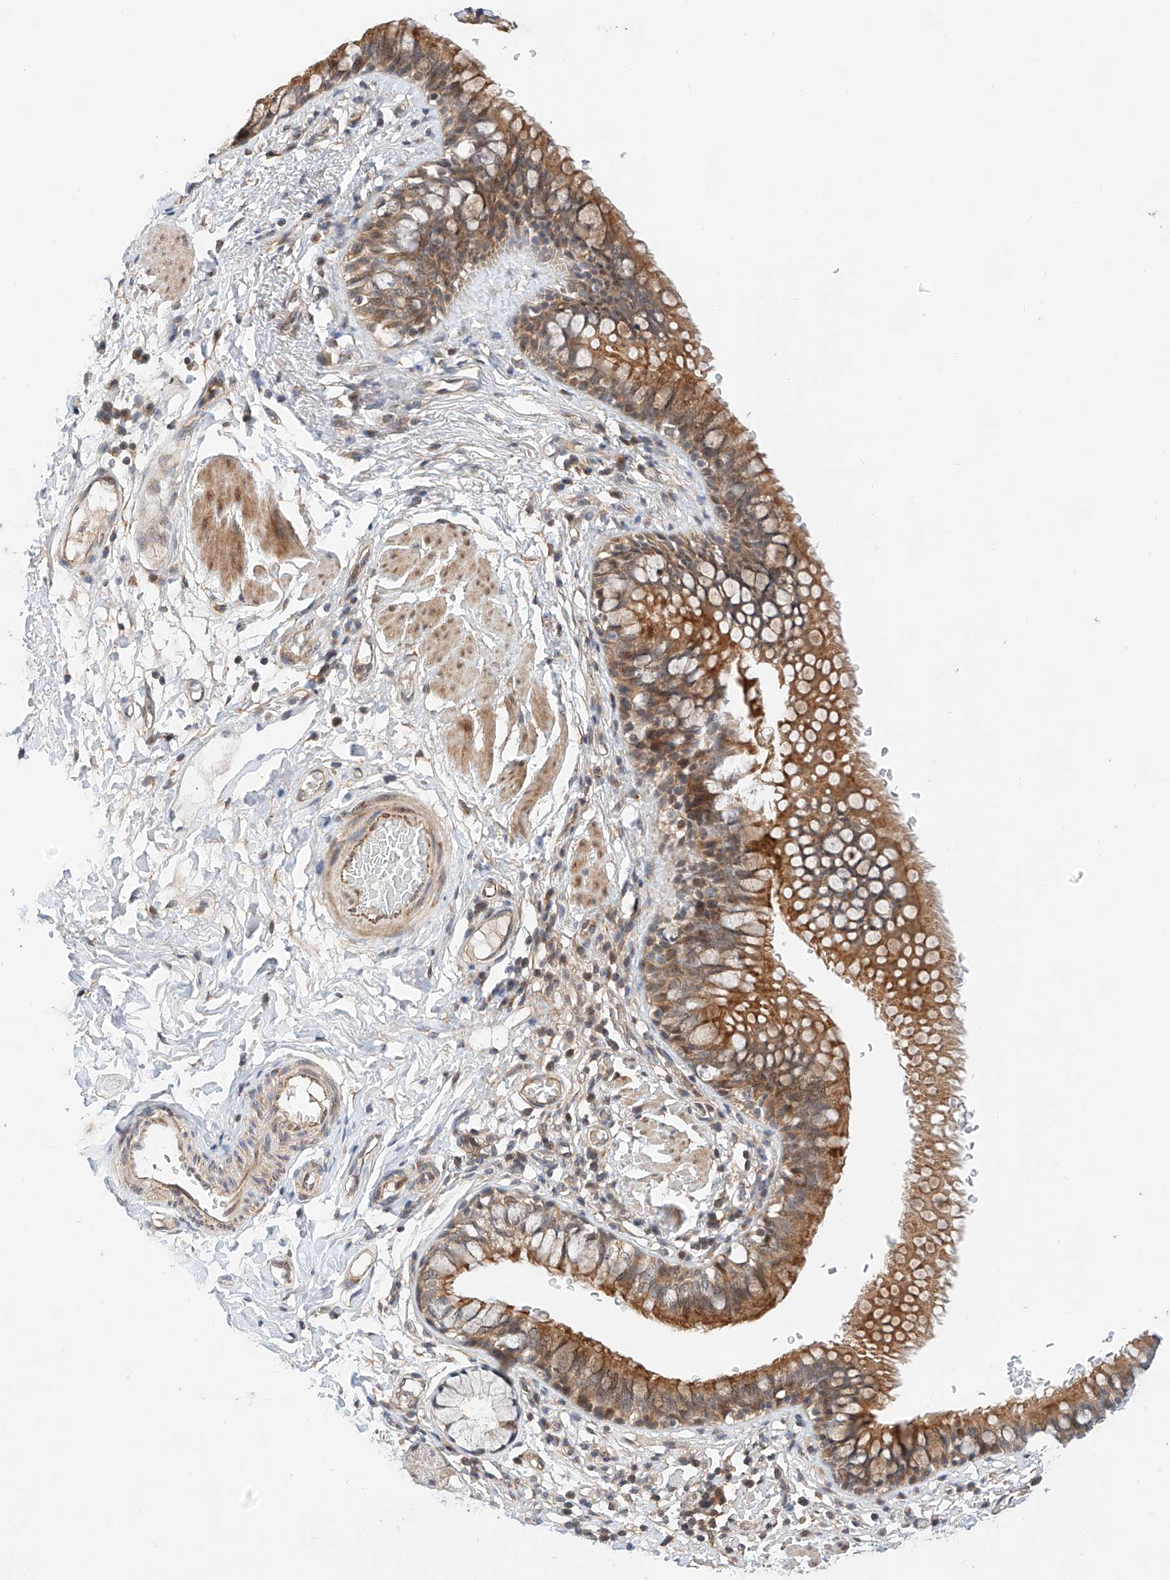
{"staining": {"intensity": "moderate", "quantity": ">75%", "location": "cytoplasmic/membranous"}, "tissue": "bronchus", "cell_type": "Respiratory epithelial cells", "image_type": "normal", "snomed": [{"axis": "morphology", "description": "Normal tissue, NOS"}, {"axis": "topography", "description": "Cartilage tissue"}, {"axis": "topography", "description": "Bronchus"}], "caption": "The photomicrograph demonstrates immunohistochemical staining of normal bronchus. There is moderate cytoplasmic/membranous staining is seen in about >75% of respiratory epithelial cells.", "gene": "RAB23", "patient": {"sex": "female", "age": 36}}